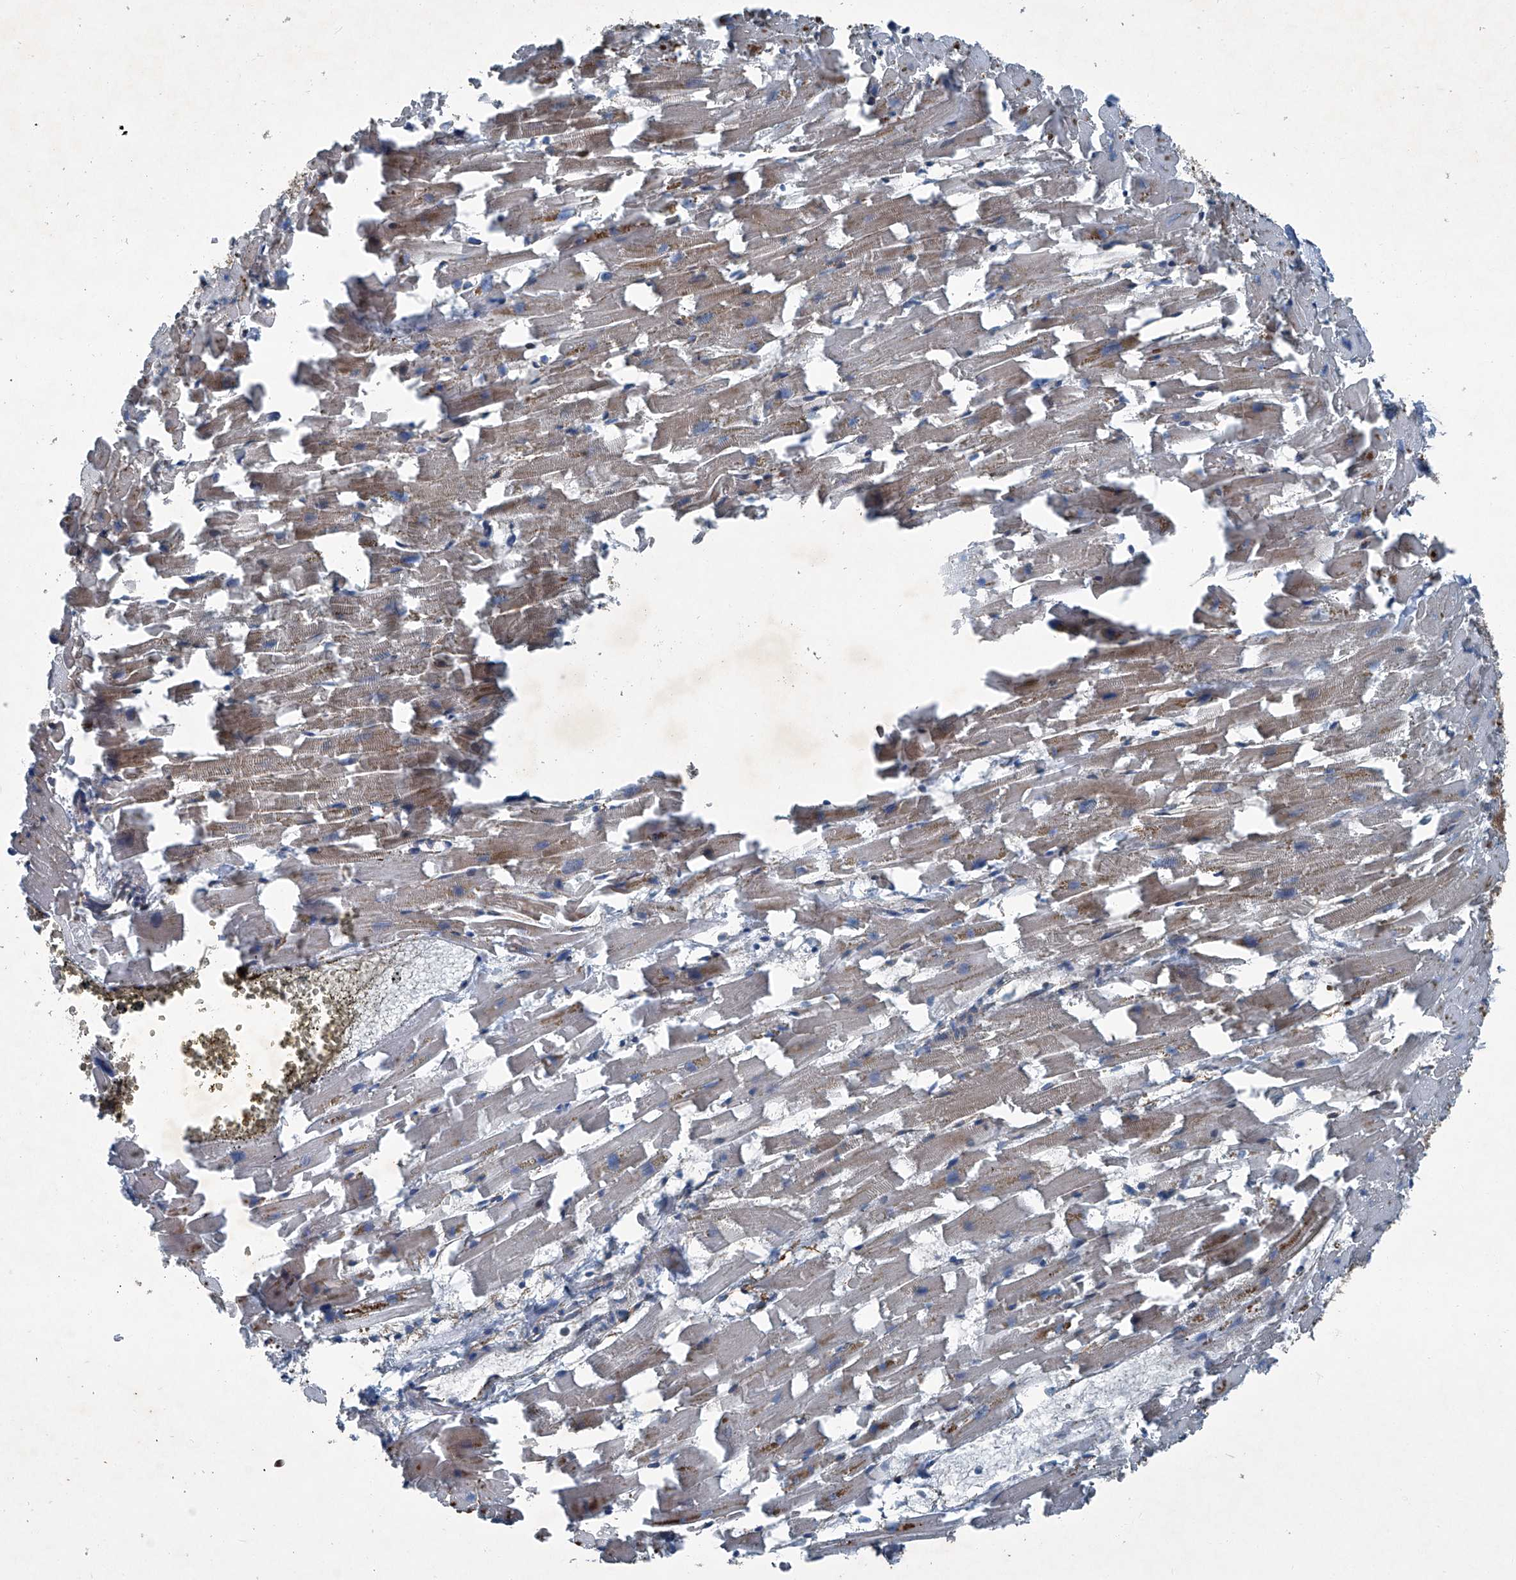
{"staining": {"intensity": "weak", "quantity": ">75%", "location": "cytoplasmic/membranous"}, "tissue": "heart muscle", "cell_type": "Cardiomyocytes", "image_type": "normal", "snomed": [{"axis": "morphology", "description": "Normal tissue, NOS"}, {"axis": "topography", "description": "Heart"}], "caption": "Brown immunohistochemical staining in unremarkable human heart muscle displays weak cytoplasmic/membranous expression in approximately >75% of cardiomyocytes.", "gene": "SENP2", "patient": {"sex": "female", "age": 64}}